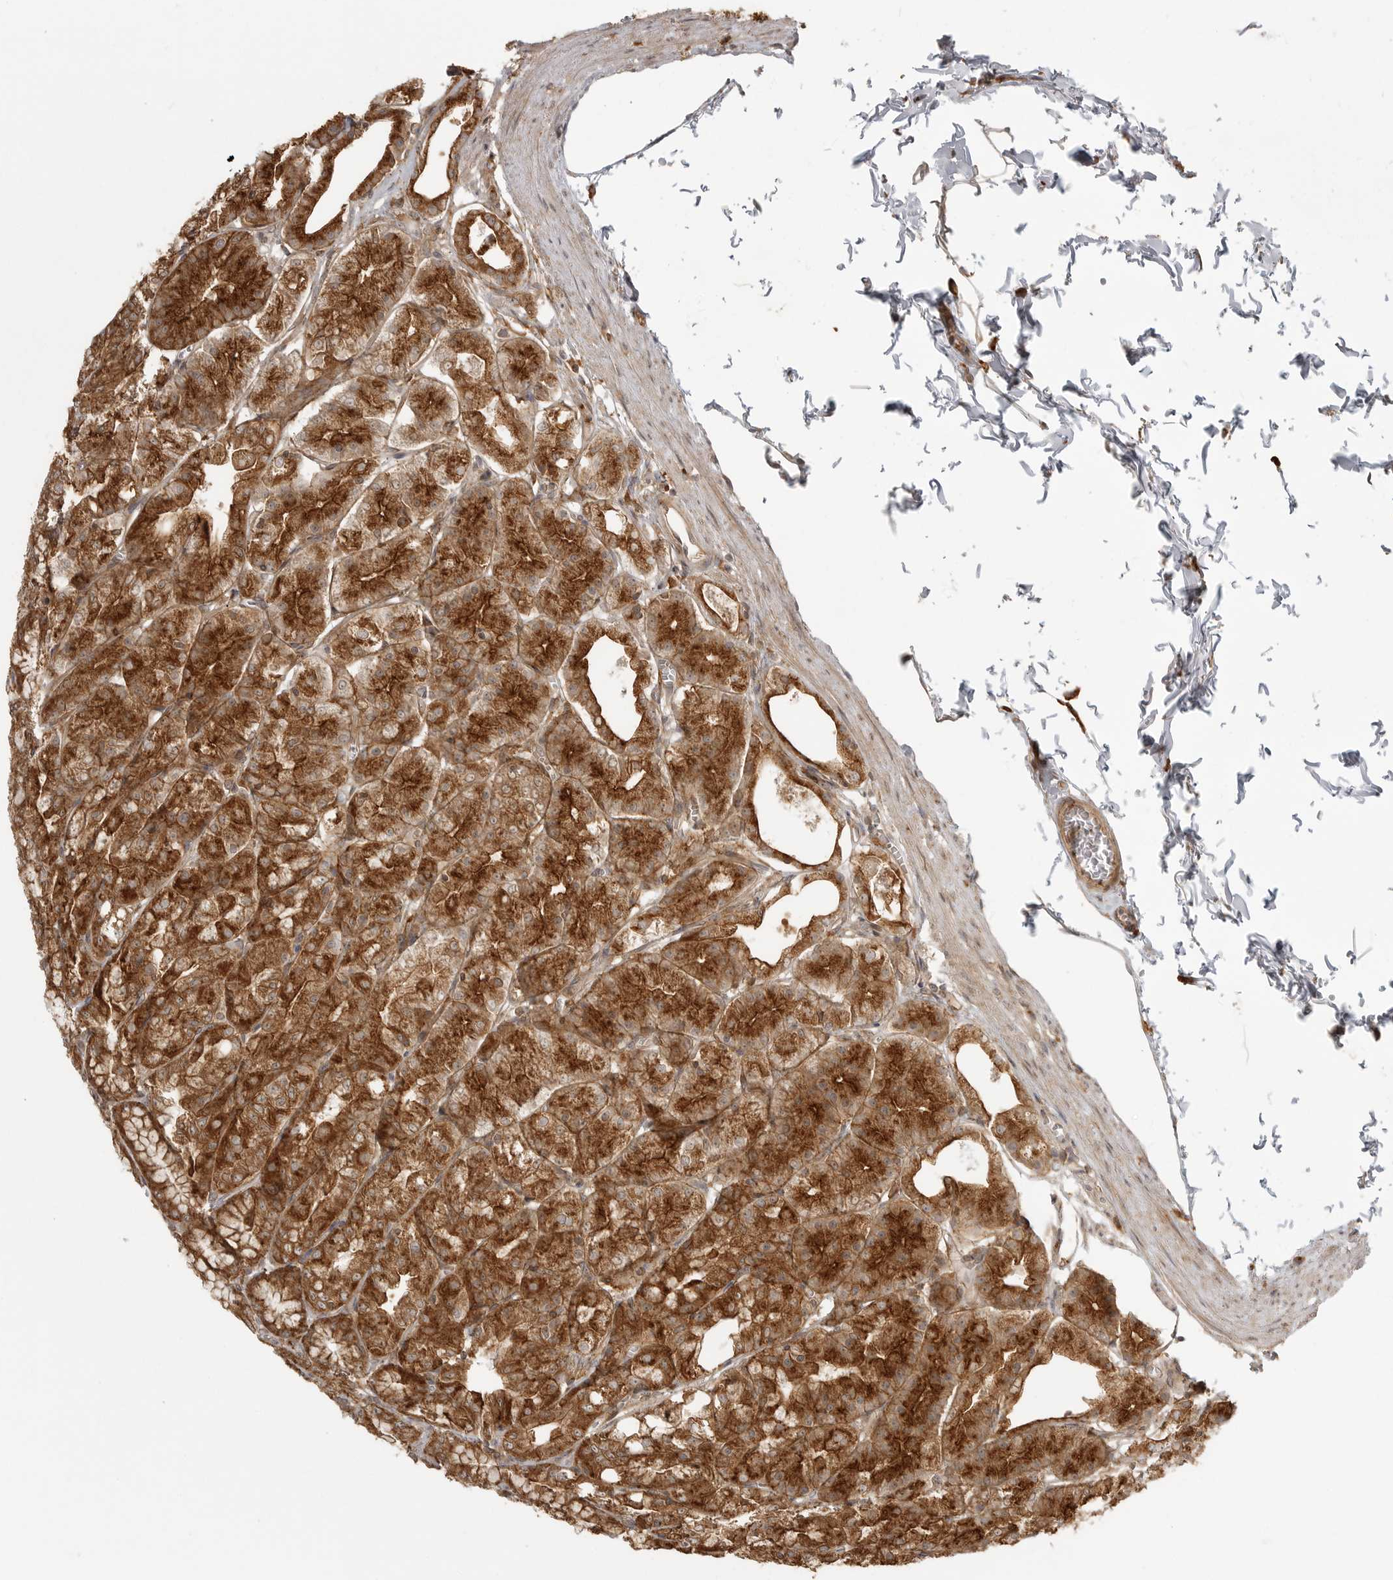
{"staining": {"intensity": "strong", "quantity": ">75%", "location": "cytoplasmic/membranous"}, "tissue": "stomach", "cell_type": "Glandular cells", "image_type": "normal", "snomed": [{"axis": "morphology", "description": "Normal tissue, NOS"}, {"axis": "topography", "description": "Stomach, lower"}], "caption": "Glandular cells demonstrate strong cytoplasmic/membranous staining in about >75% of cells in unremarkable stomach.", "gene": "FAT3", "patient": {"sex": "male", "age": 71}}